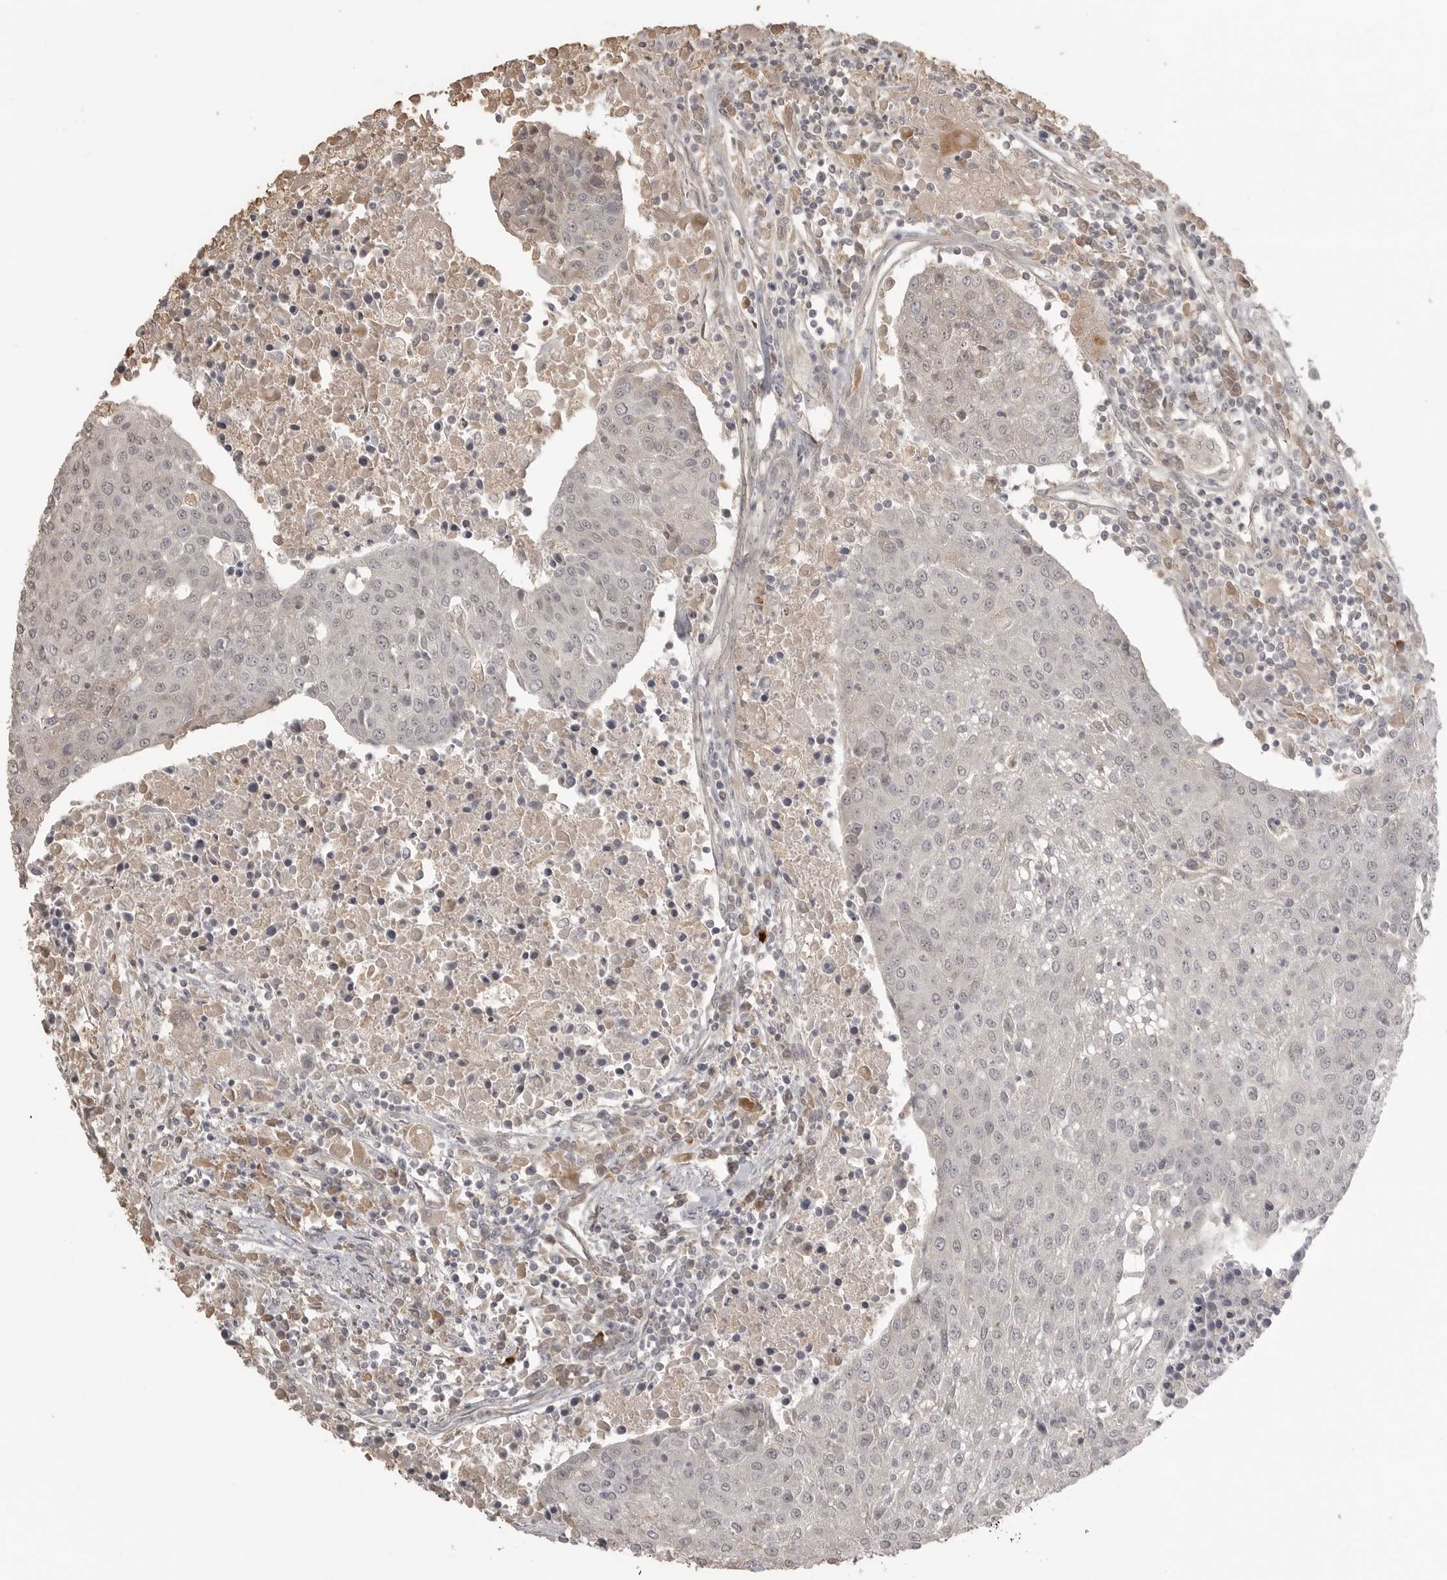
{"staining": {"intensity": "negative", "quantity": "none", "location": "none"}, "tissue": "urothelial cancer", "cell_type": "Tumor cells", "image_type": "cancer", "snomed": [{"axis": "morphology", "description": "Urothelial carcinoma, High grade"}, {"axis": "topography", "description": "Urinary bladder"}], "caption": "Protein analysis of high-grade urothelial carcinoma shows no significant positivity in tumor cells.", "gene": "SMG8", "patient": {"sex": "female", "age": 85}}